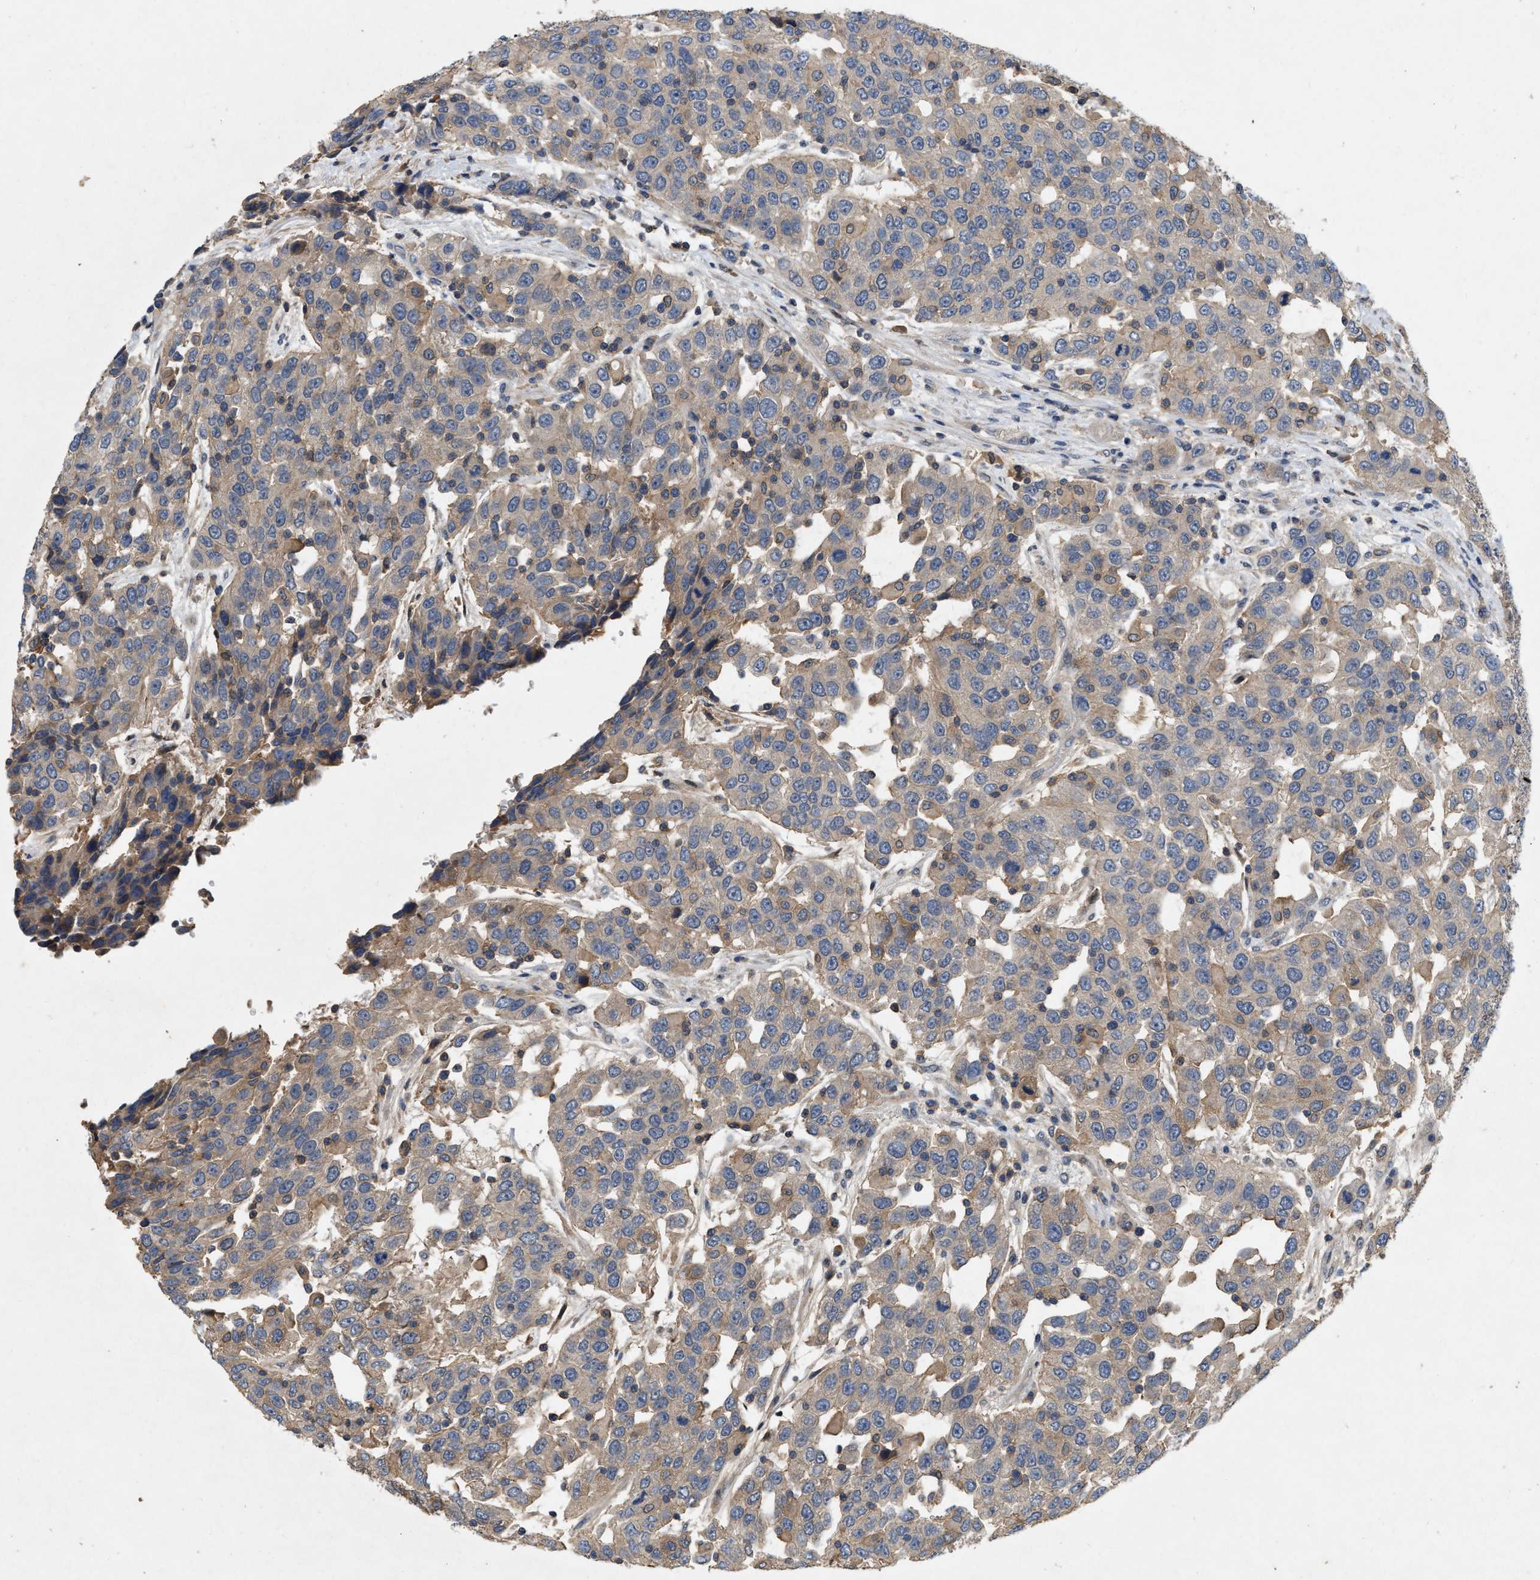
{"staining": {"intensity": "moderate", "quantity": "25%-75%", "location": "cytoplasmic/membranous"}, "tissue": "urothelial cancer", "cell_type": "Tumor cells", "image_type": "cancer", "snomed": [{"axis": "morphology", "description": "Urothelial carcinoma, High grade"}, {"axis": "topography", "description": "Urinary bladder"}], "caption": "Human urothelial cancer stained with a protein marker reveals moderate staining in tumor cells.", "gene": "LPAR2", "patient": {"sex": "female", "age": 80}}